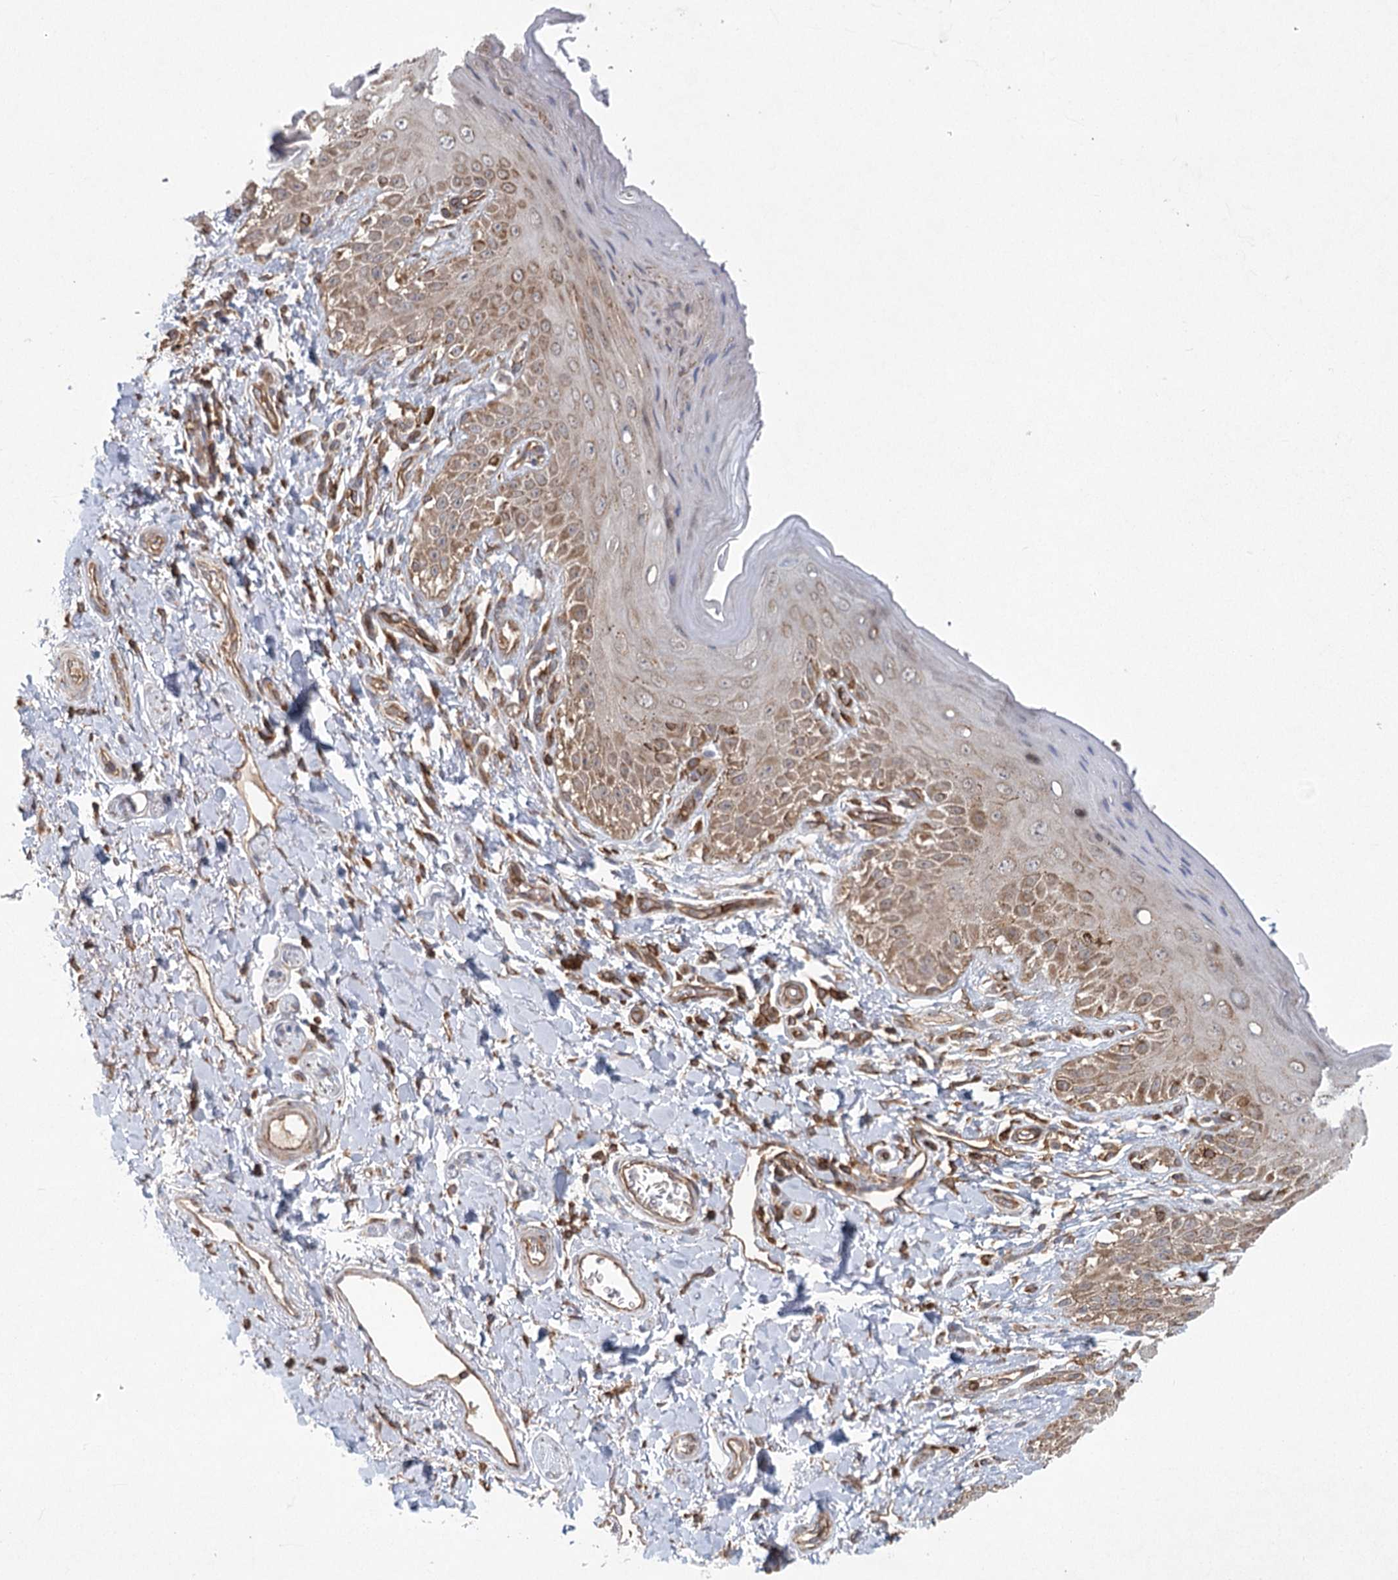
{"staining": {"intensity": "weak", "quantity": ">75%", "location": "cytoplasmic/membranous"}, "tissue": "skin", "cell_type": "Epidermal cells", "image_type": "normal", "snomed": [{"axis": "morphology", "description": "Normal tissue, NOS"}, {"axis": "topography", "description": "Anal"}], "caption": "Protein expression analysis of unremarkable skin shows weak cytoplasmic/membranous expression in about >75% of epidermal cells.", "gene": "PLEKHA7", "patient": {"sex": "male", "age": 44}}